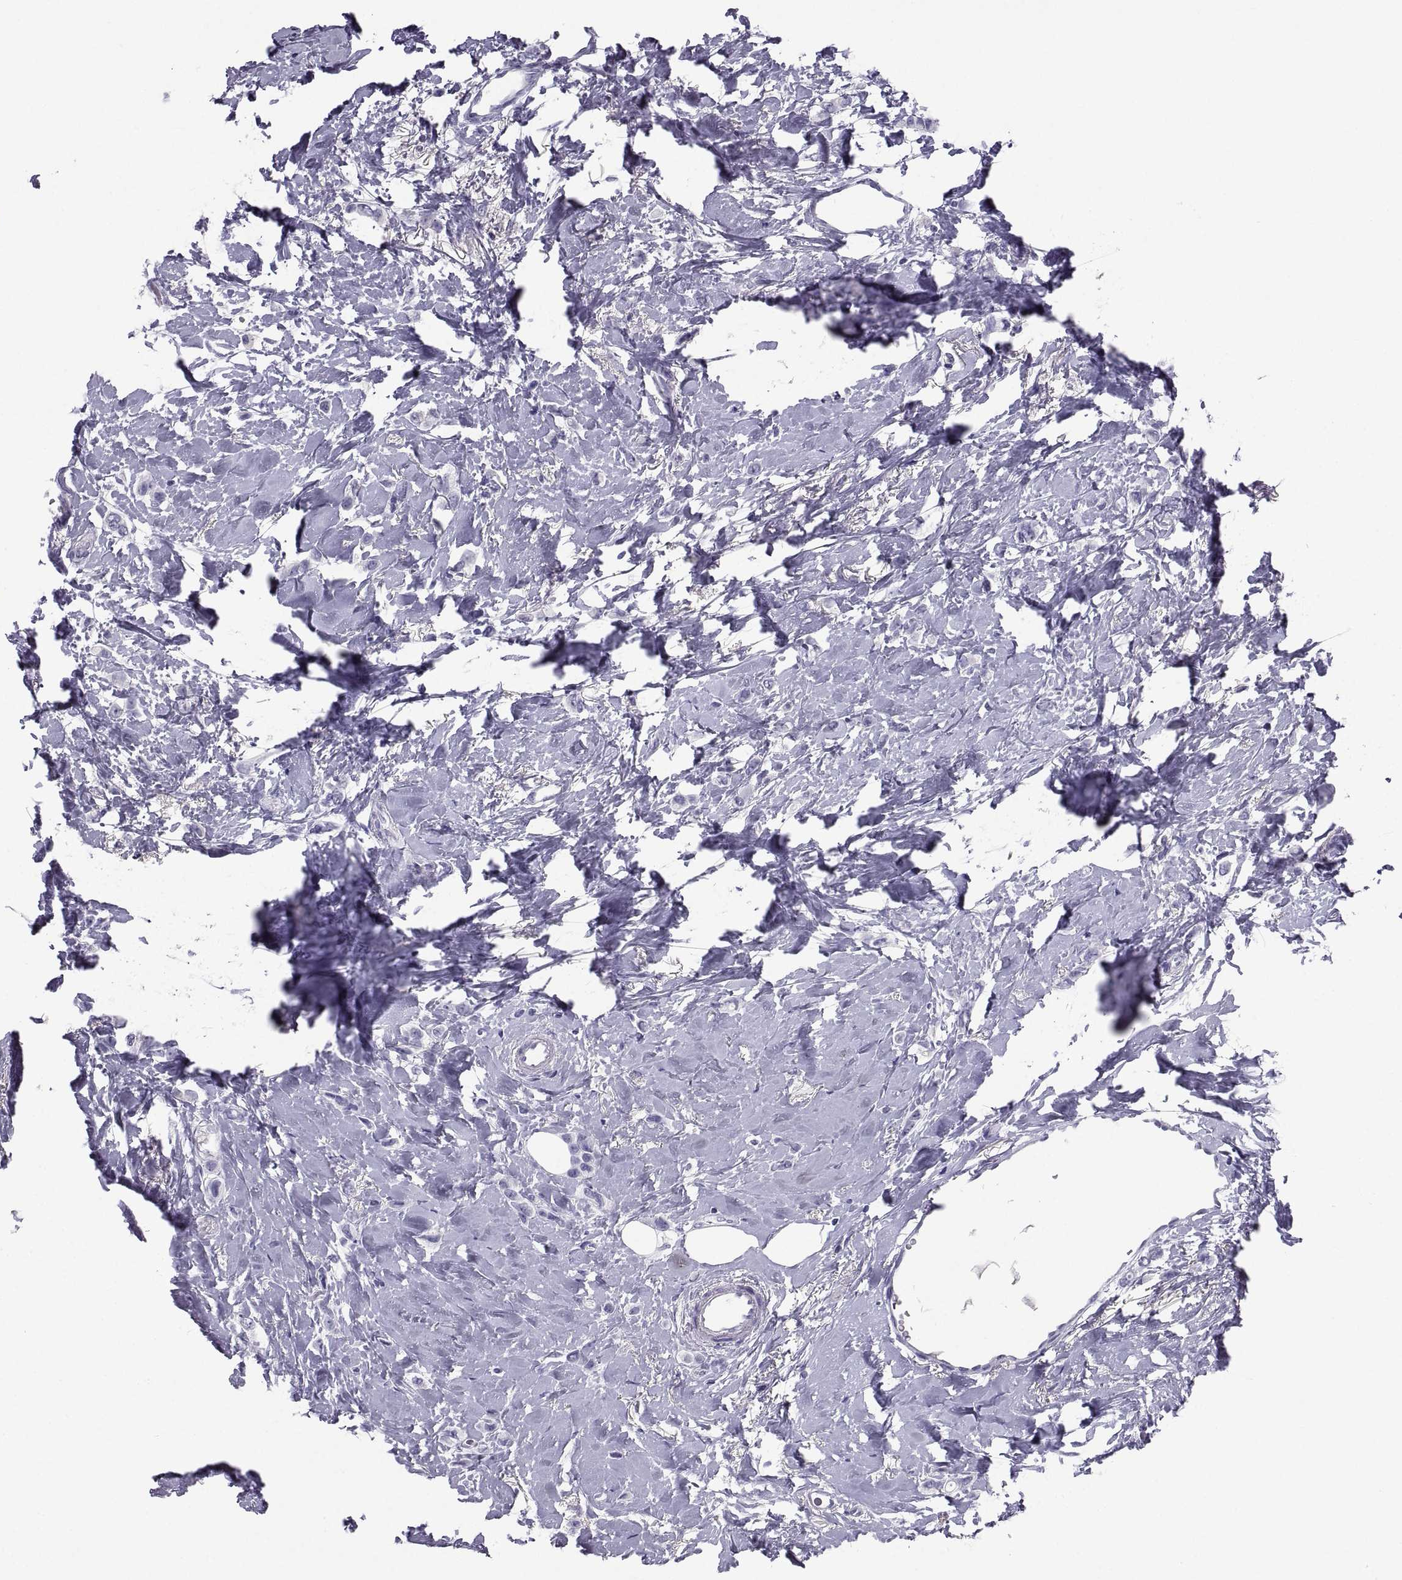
{"staining": {"intensity": "negative", "quantity": "none", "location": "none"}, "tissue": "breast cancer", "cell_type": "Tumor cells", "image_type": "cancer", "snomed": [{"axis": "morphology", "description": "Lobular carcinoma"}, {"axis": "topography", "description": "Breast"}], "caption": "Tumor cells show no significant protein staining in breast cancer.", "gene": "PCSK1N", "patient": {"sex": "female", "age": 66}}